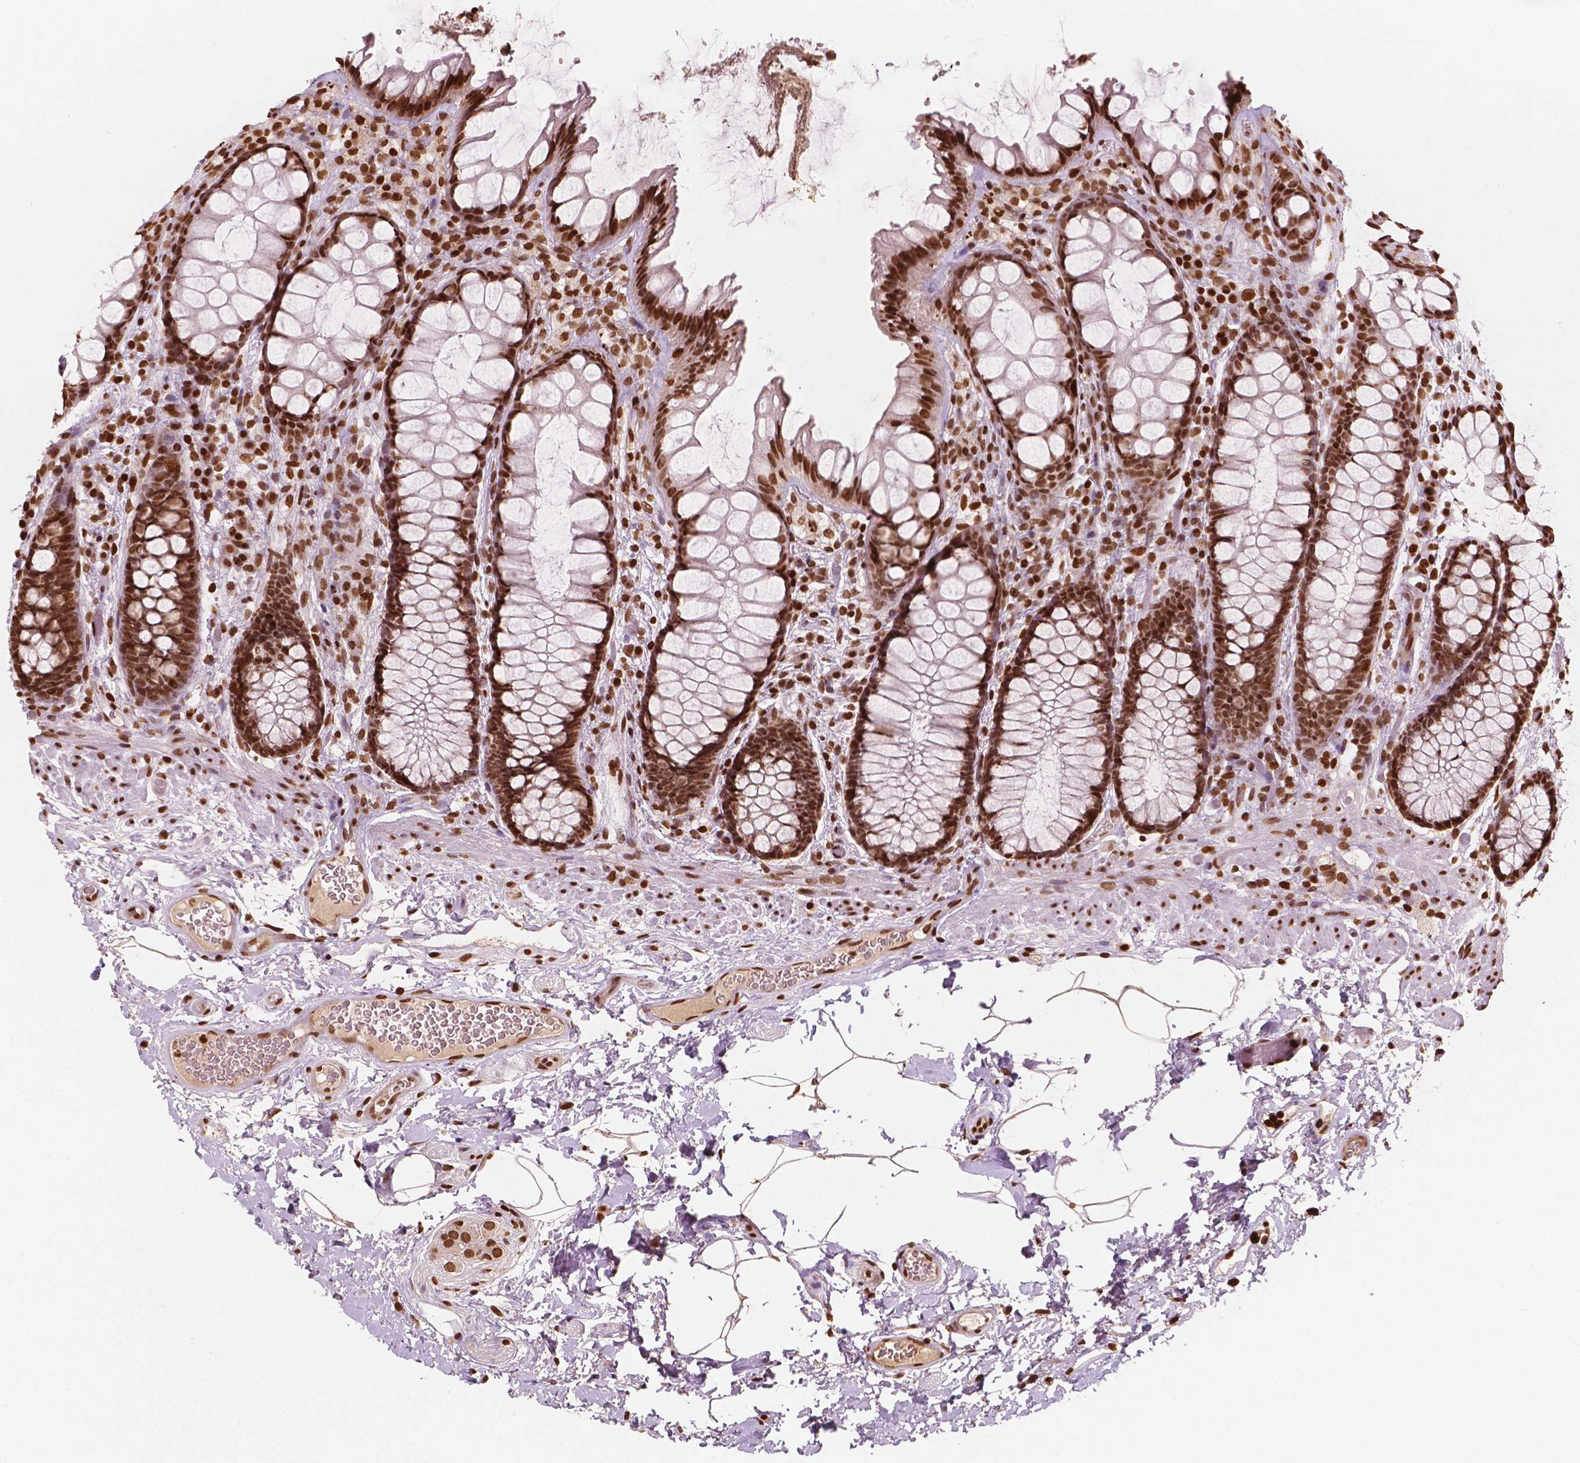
{"staining": {"intensity": "strong", "quantity": ">75%", "location": "nuclear"}, "tissue": "rectum", "cell_type": "Glandular cells", "image_type": "normal", "snomed": [{"axis": "morphology", "description": "Normal tissue, NOS"}, {"axis": "topography", "description": "Rectum"}], "caption": "DAB immunohistochemical staining of normal rectum exhibits strong nuclear protein positivity in about >75% of glandular cells.", "gene": "H3C7", "patient": {"sex": "female", "age": 62}}